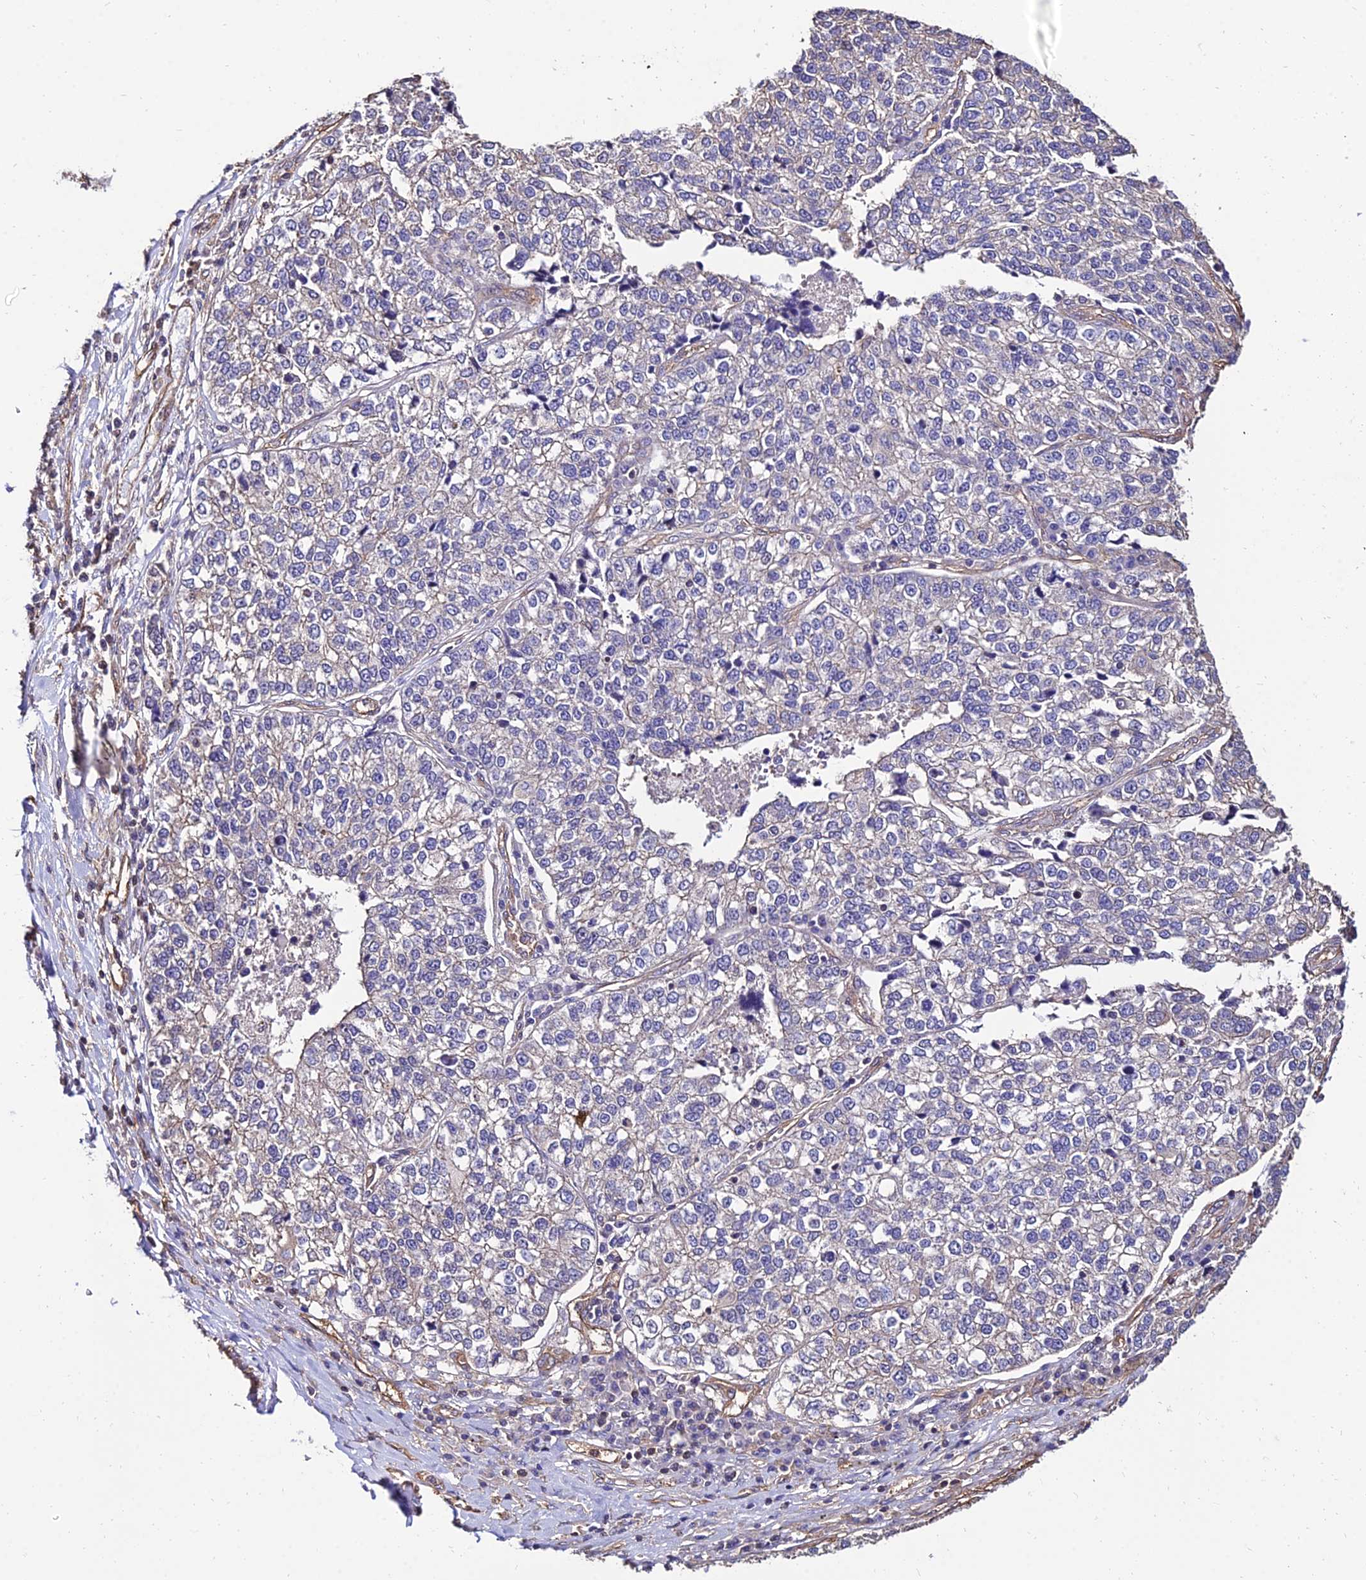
{"staining": {"intensity": "negative", "quantity": "none", "location": "none"}, "tissue": "lung cancer", "cell_type": "Tumor cells", "image_type": "cancer", "snomed": [{"axis": "morphology", "description": "Adenocarcinoma, NOS"}, {"axis": "topography", "description": "Lung"}], "caption": "Tumor cells show no significant protein staining in adenocarcinoma (lung).", "gene": "CALM2", "patient": {"sex": "male", "age": 49}}